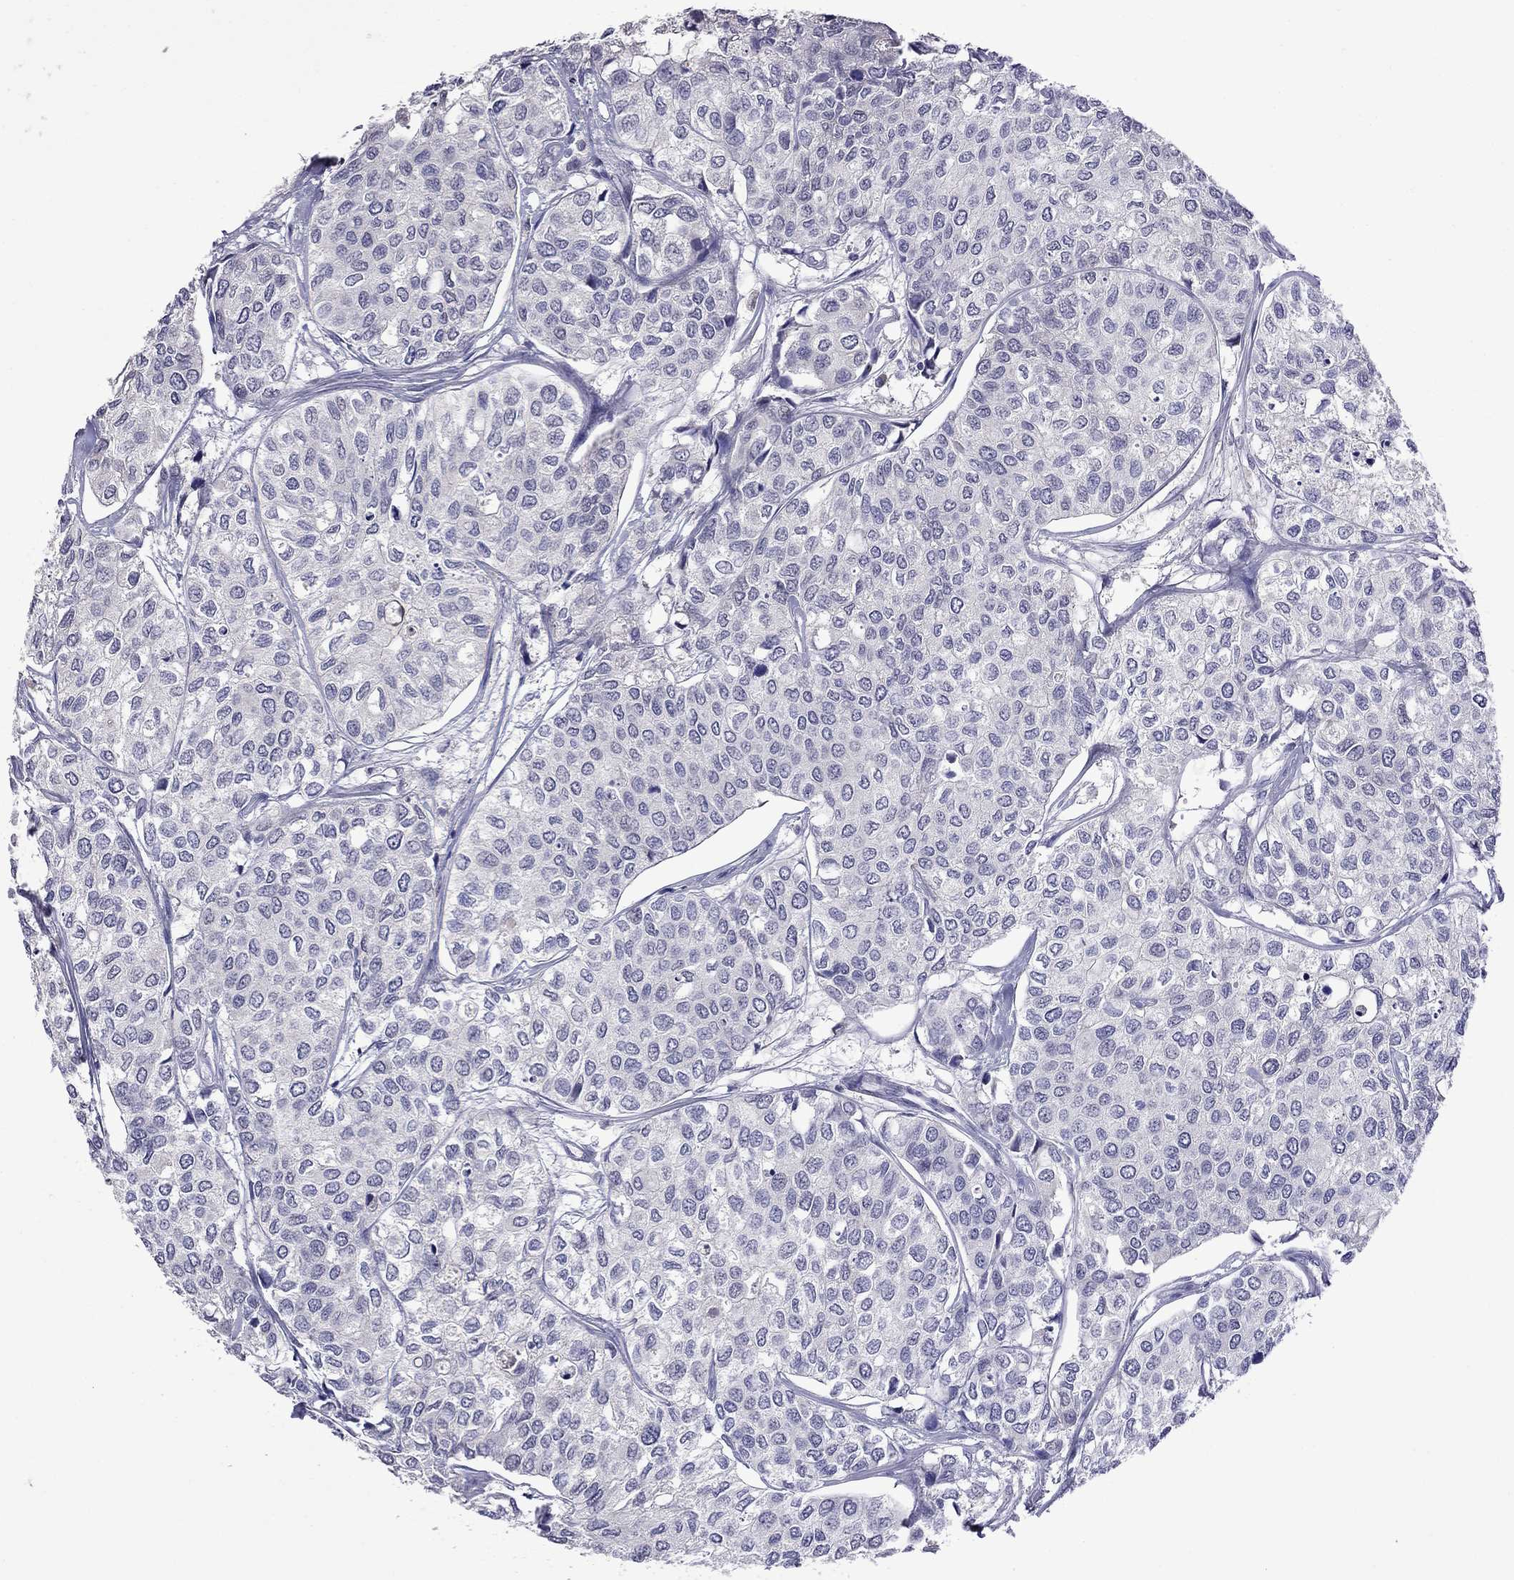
{"staining": {"intensity": "negative", "quantity": "none", "location": "none"}, "tissue": "urothelial cancer", "cell_type": "Tumor cells", "image_type": "cancer", "snomed": [{"axis": "morphology", "description": "Urothelial carcinoma, High grade"}, {"axis": "topography", "description": "Urinary bladder"}], "caption": "High-grade urothelial carcinoma was stained to show a protein in brown. There is no significant positivity in tumor cells.", "gene": "STAR", "patient": {"sex": "male", "age": 73}}